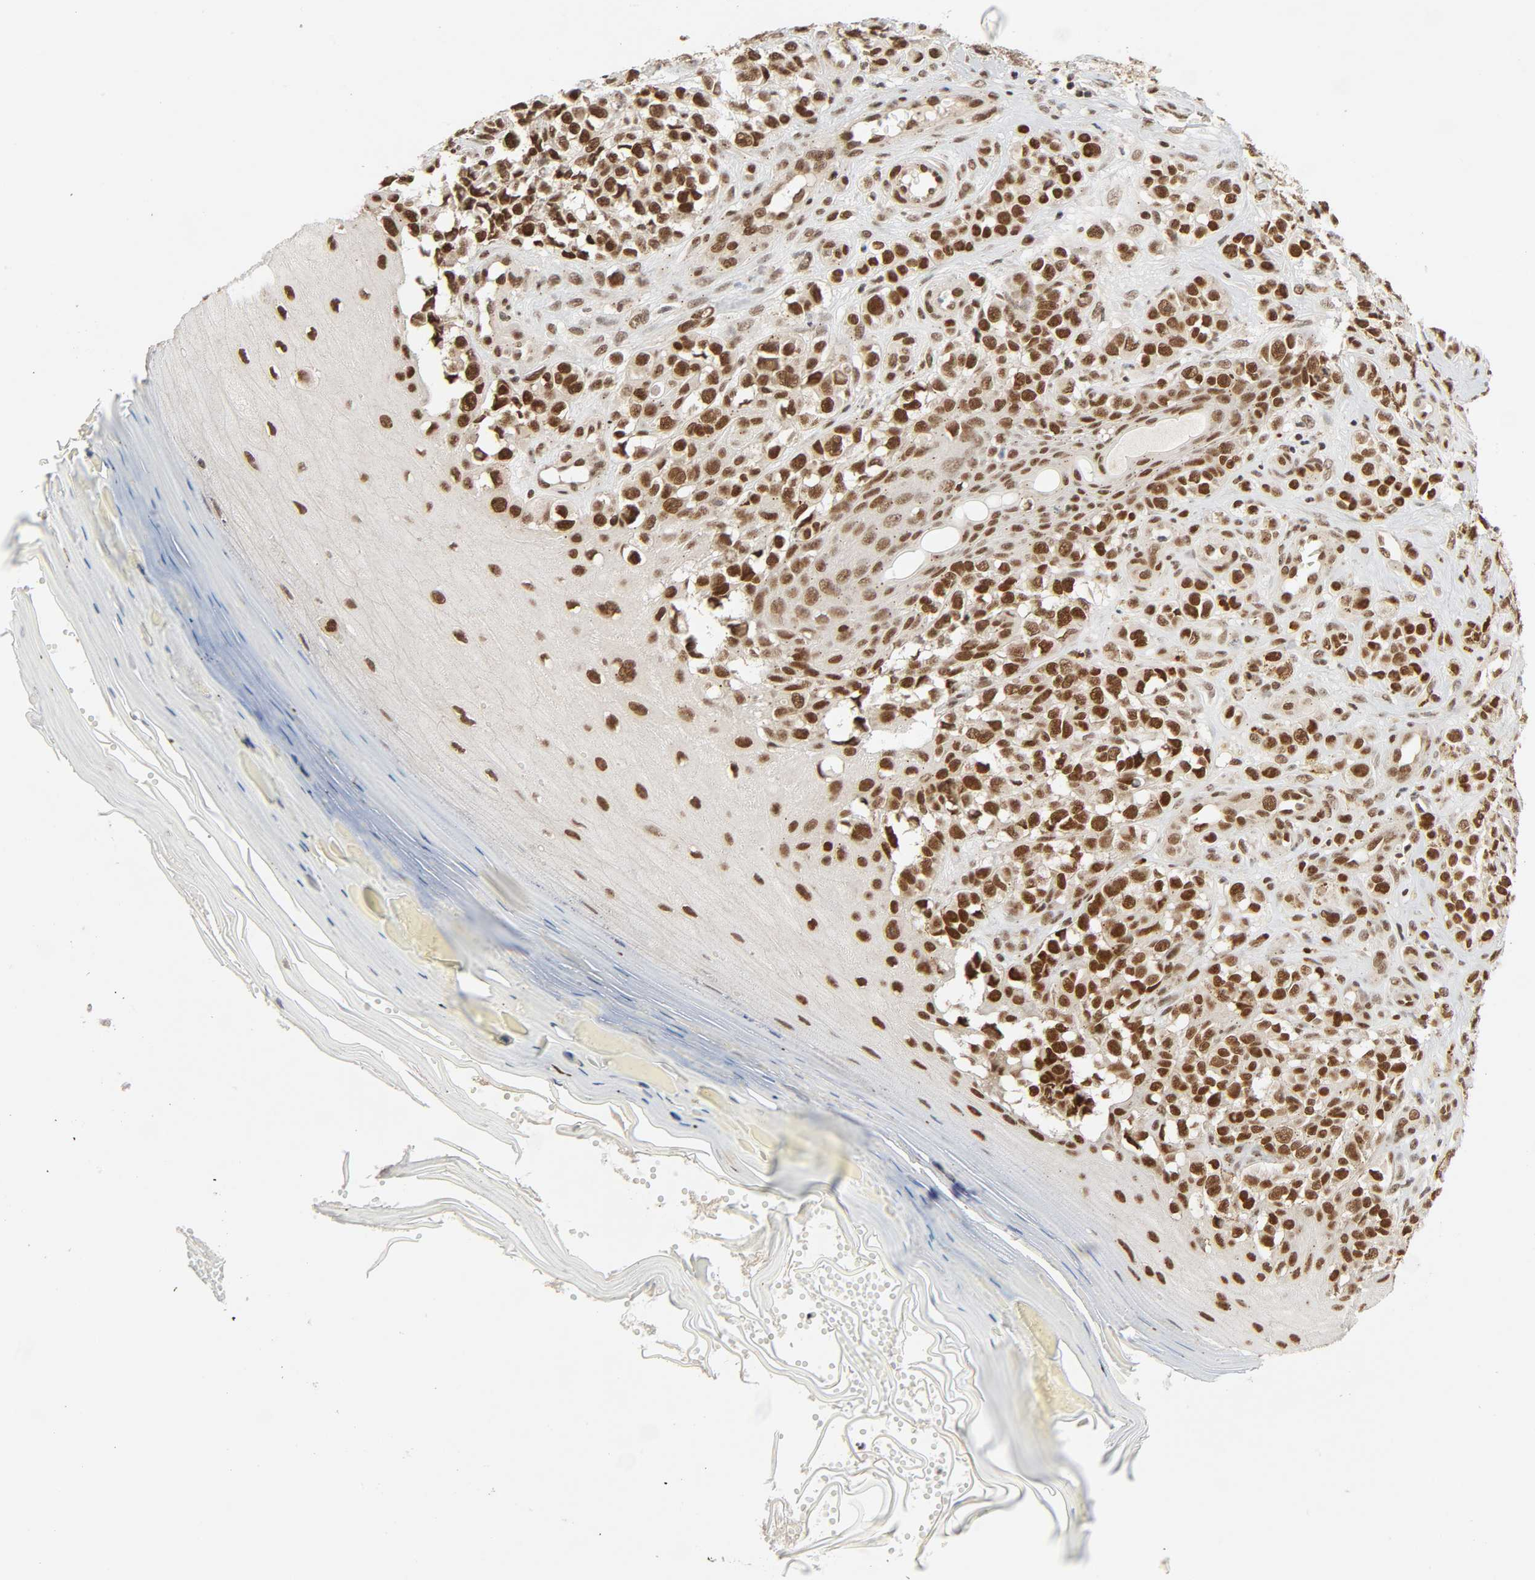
{"staining": {"intensity": "strong", "quantity": ">75%", "location": "nuclear"}, "tissue": "melanoma", "cell_type": "Tumor cells", "image_type": "cancer", "snomed": [{"axis": "morphology", "description": "Malignant melanoma, NOS"}, {"axis": "topography", "description": "Skin"}], "caption": "A high amount of strong nuclear staining is present in approximately >75% of tumor cells in malignant melanoma tissue. The protein of interest is shown in brown color, while the nuclei are stained blue.", "gene": "SMARCD1", "patient": {"sex": "female", "age": 82}}